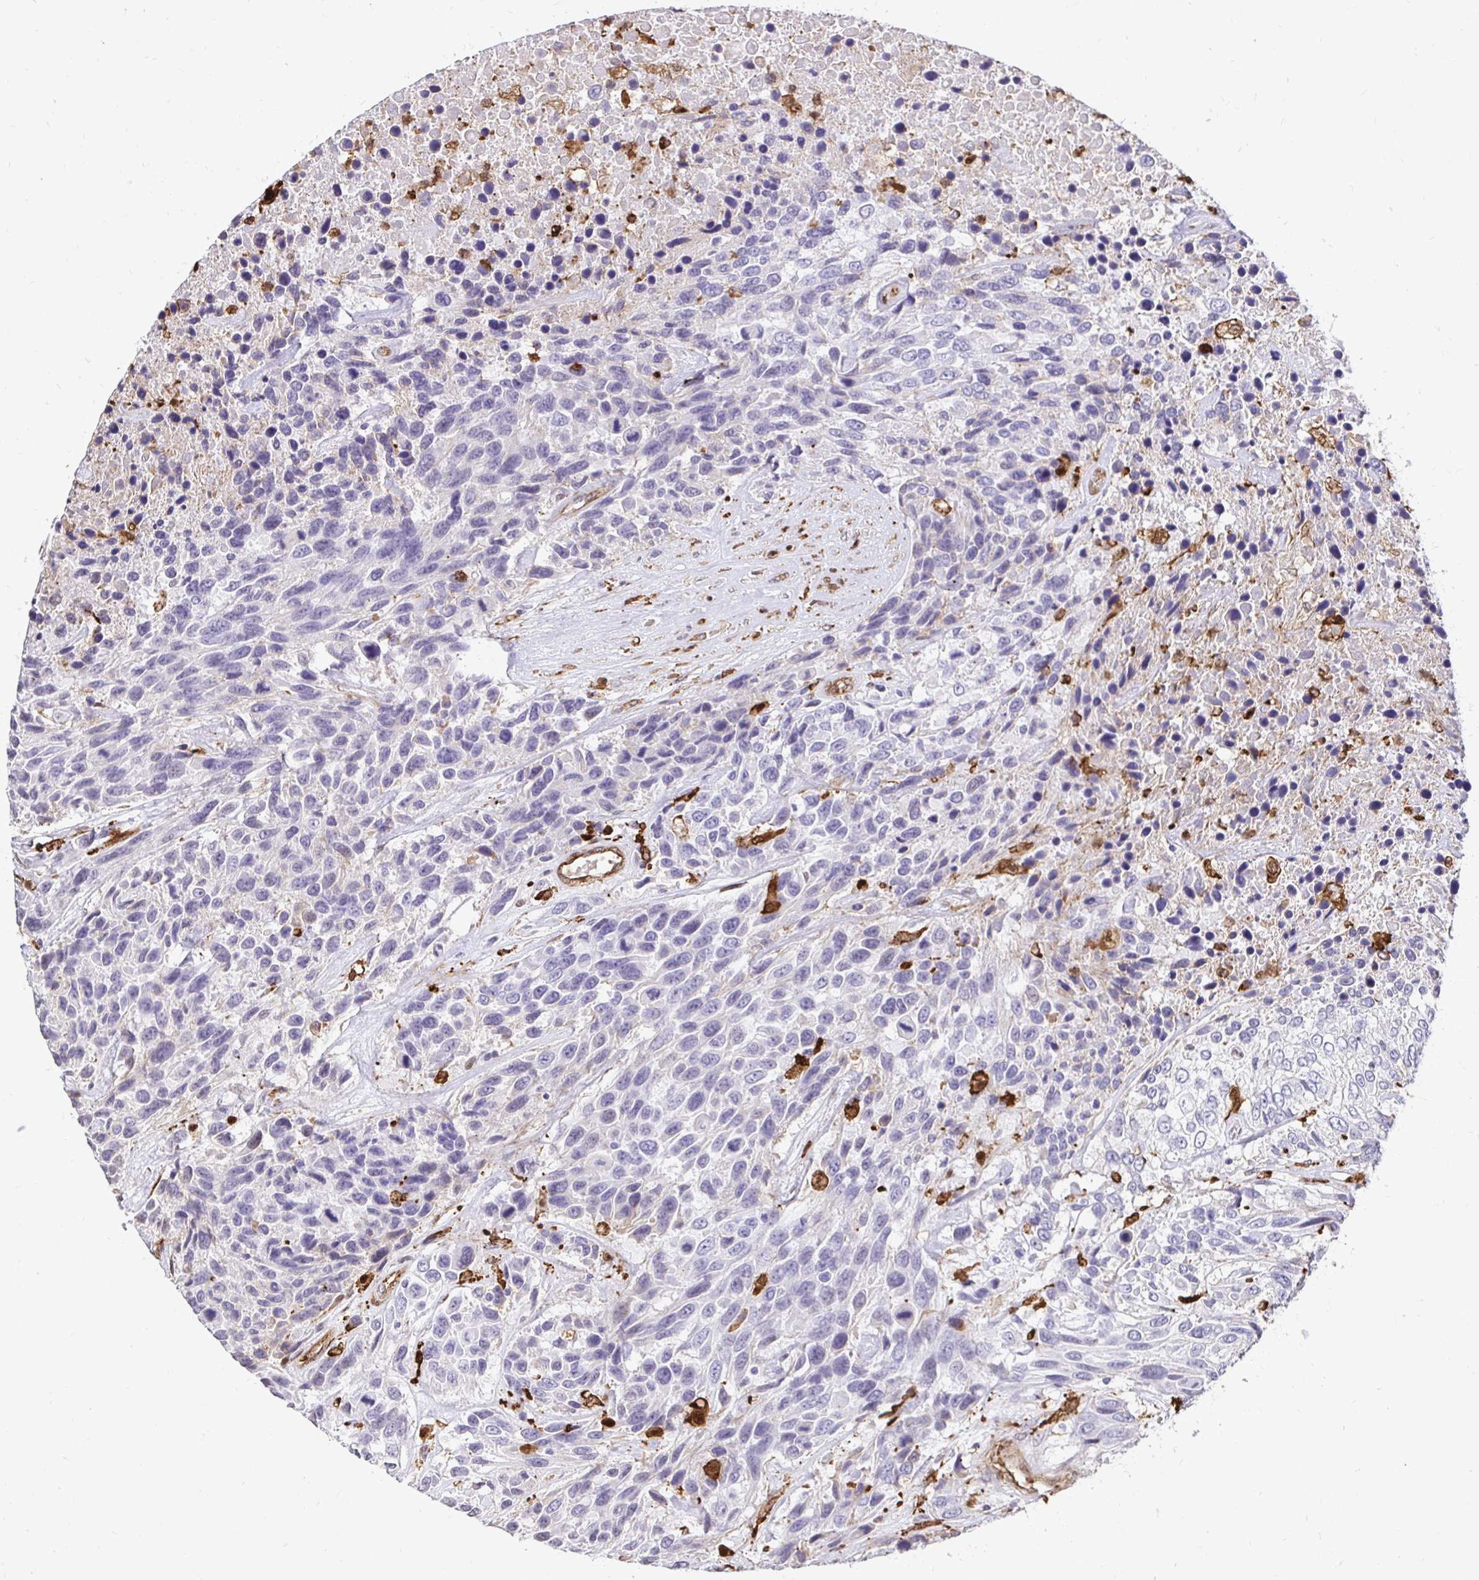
{"staining": {"intensity": "negative", "quantity": "none", "location": "none"}, "tissue": "urothelial cancer", "cell_type": "Tumor cells", "image_type": "cancer", "snomed": [{"axis": "morphology", "description": "Urothelial carcinoma, High grade"}, {"axis": "topography", "description": "Urinary bladder"}], "caption": "DAB (3,3'-diaminobenzidine) immunohistochemical staining of human urothelial cancer demonstrates no significant staining in tumor cells. (Stains: DAB (3,3'-diaminobenzidine) immunohistochemistry (IHC) with hematoxylin counter stain, Microscopy: brightfield microscopy at high magnification).", "gene": "GSN", "patient": {"sex": "female", "age": 70}}